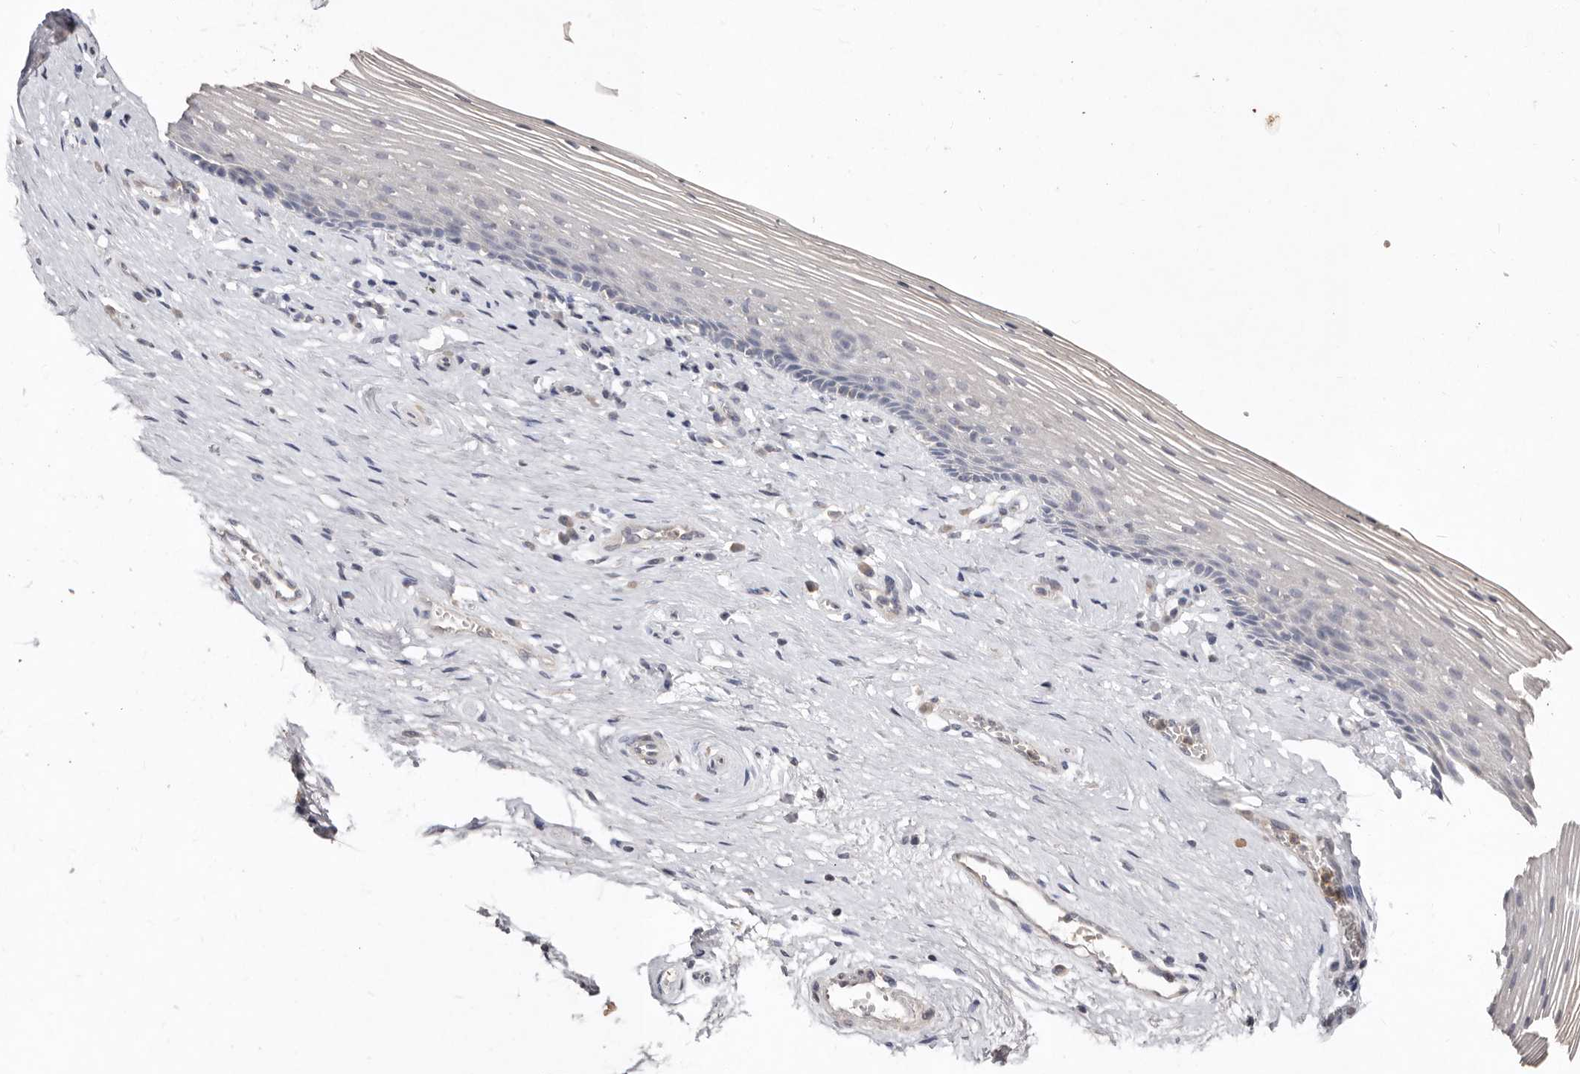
{"staining": {"intensity": "negative", "quantity": "none", "location": "none"}, "tissue": "vagina", "cell_type": "Squamous epithelial cells", "image_type": "normal", "snomed": [{"axis": "morphology", "description": "Normal tissue, NOS"}, {"axis": "topography", "description": "Vagina"}], "caption": "This is an IHC micrograph of normal vagina. There is no staining in squamous epithelial cells.", "gene": "EDEM1", "patient": {"sex": "female", "age": 46}}